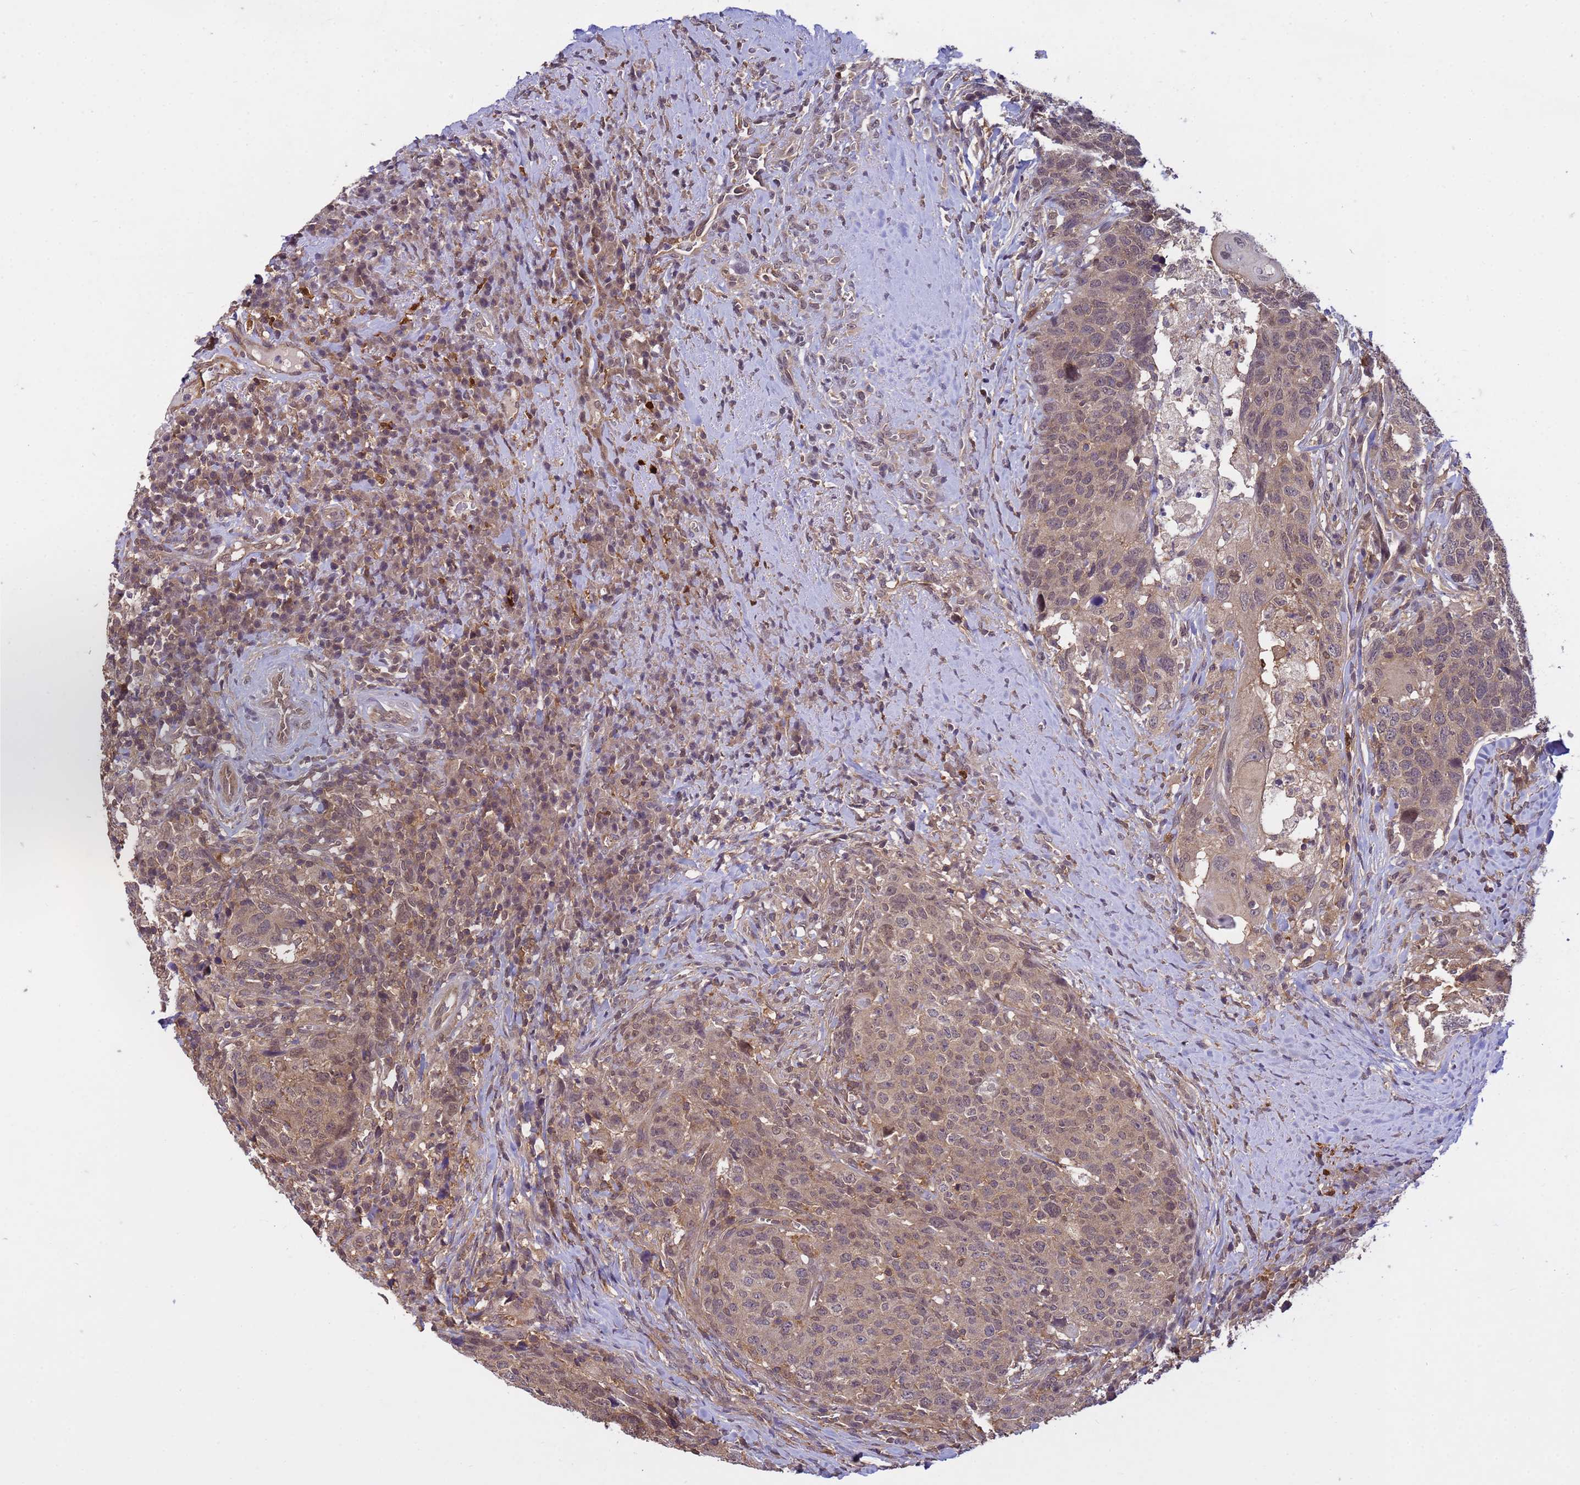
{"staining": {"intensity": "weak", "quantity": ">75%", "location": "cytoplasmic/membranous,nuclear"}, "tissue": "head and neck cancer", "cell_type": "Tumor cells", "image_type": "cancer", "snomed": [{"axis": "morphology", "description": "Squamous cell carcinoma, NOS"}, {"axis": "topography", "description": "Head-Neck"}], "caption": "Tumor cells demonstrate weak cytoplasmic/membranous and nuclear staining in about >75% of cells in head and neck cancer (squamous cell carcinoma).", "gene": "NPEPPS", "patient": {"sex": "male", "age": 66}}